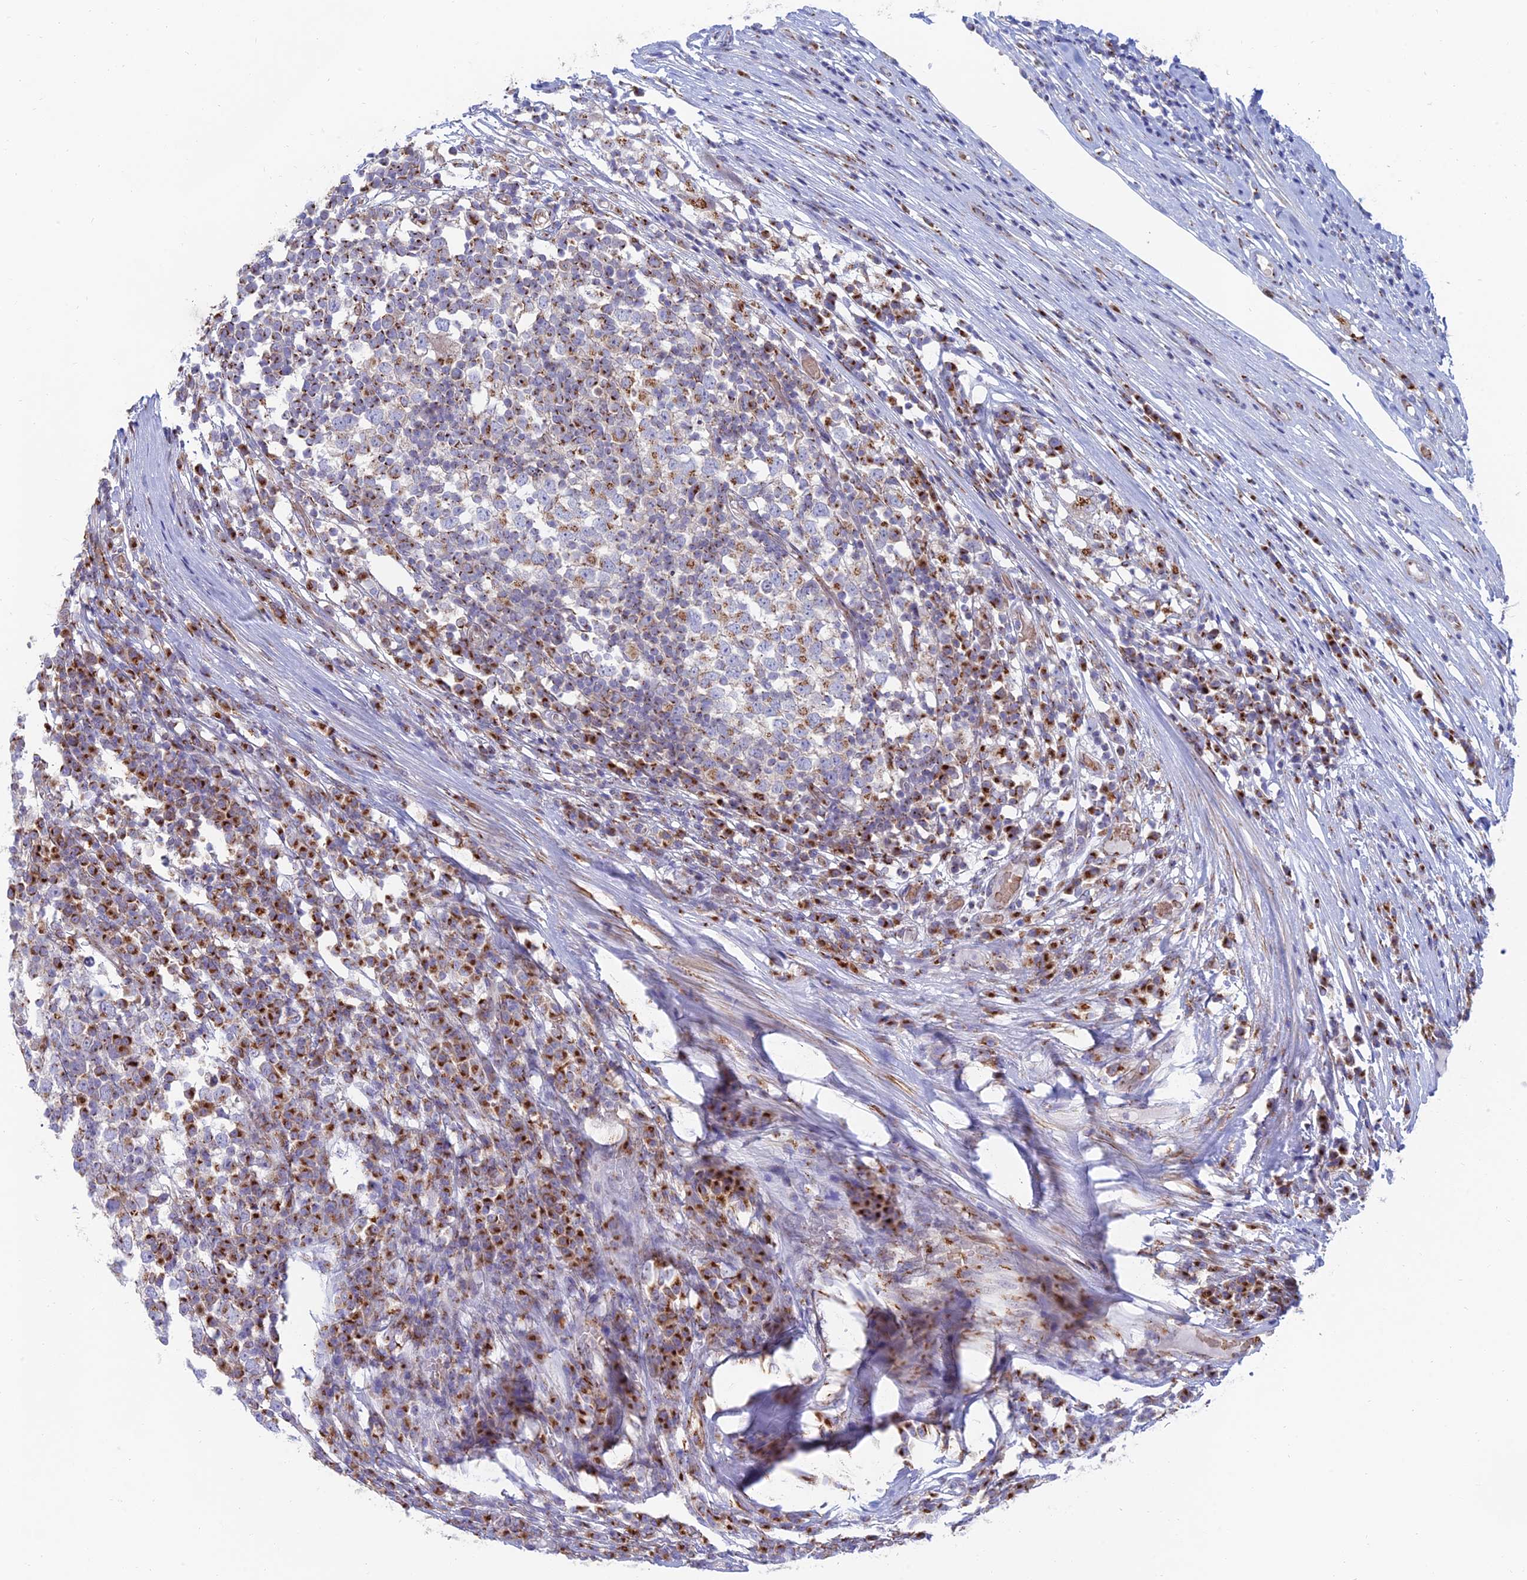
{"staining": {"intensity": "moderate", "quantity": "25%-75%", "location": "cytoplasmic/membranous"}, "tissue": "testis cancer", "cell_type": "Tumor cells", "image_type": "cancer", "snomed": [{"axis": "morphology", "description": "Seminoma, NOS"}, {"axis": "topography", "description": "Testis"}], "caption": "Immunohistochemistry of human testis cancer (seminoma) shows medium levels of moderate cytoplasmic/membranous positivity in approximately 25%-75% of tumor cells. The protein is shown in brown color, while the nuclei are stained blue.", "gene": "HS2ST1", "patient": {"sex": "male", "age": 65}}